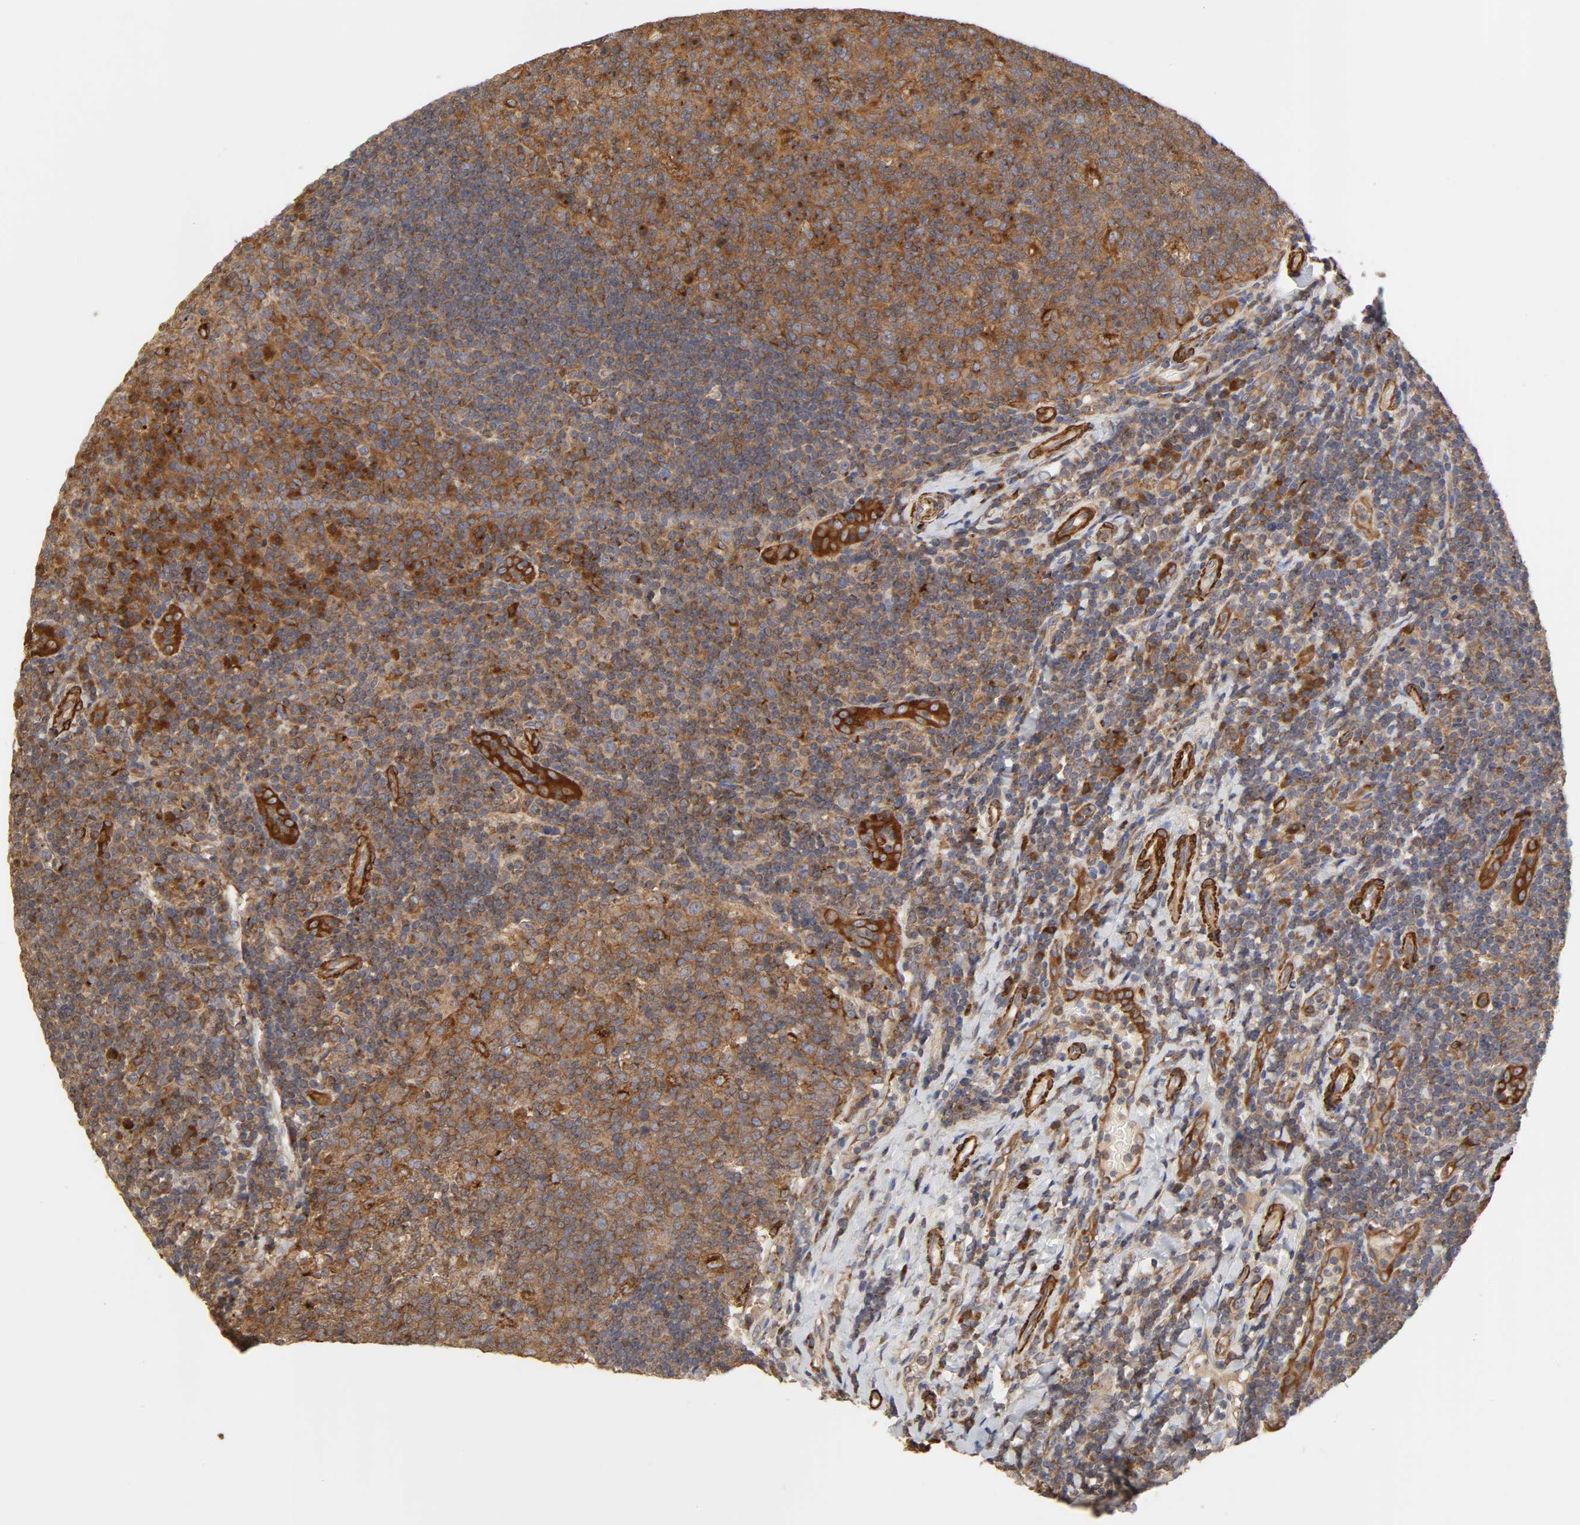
{"staining": {"intensity": "moderate", "quantity": ">75%", "location": "cytoplasmic/membranous"}, "tissue": "tonsil", "cell_type": "Germinal center cells", "image_type": "normal", "snomed": [{"axis": "morphology", "description": "Normal tissue, NOS"}, {"axis": "topography", "description": "Tonsil"}], "caption": "Brown immunohistochemical staining in unremarkable human tonsil reveals moderate cytoplasmic/membranous expression in about >75% of germinal center cells. The protein is shown in brown color, while the nuclei are stained blue.", "gene": "GNPTG", "patient": {"sex": "male", "age": 17}}